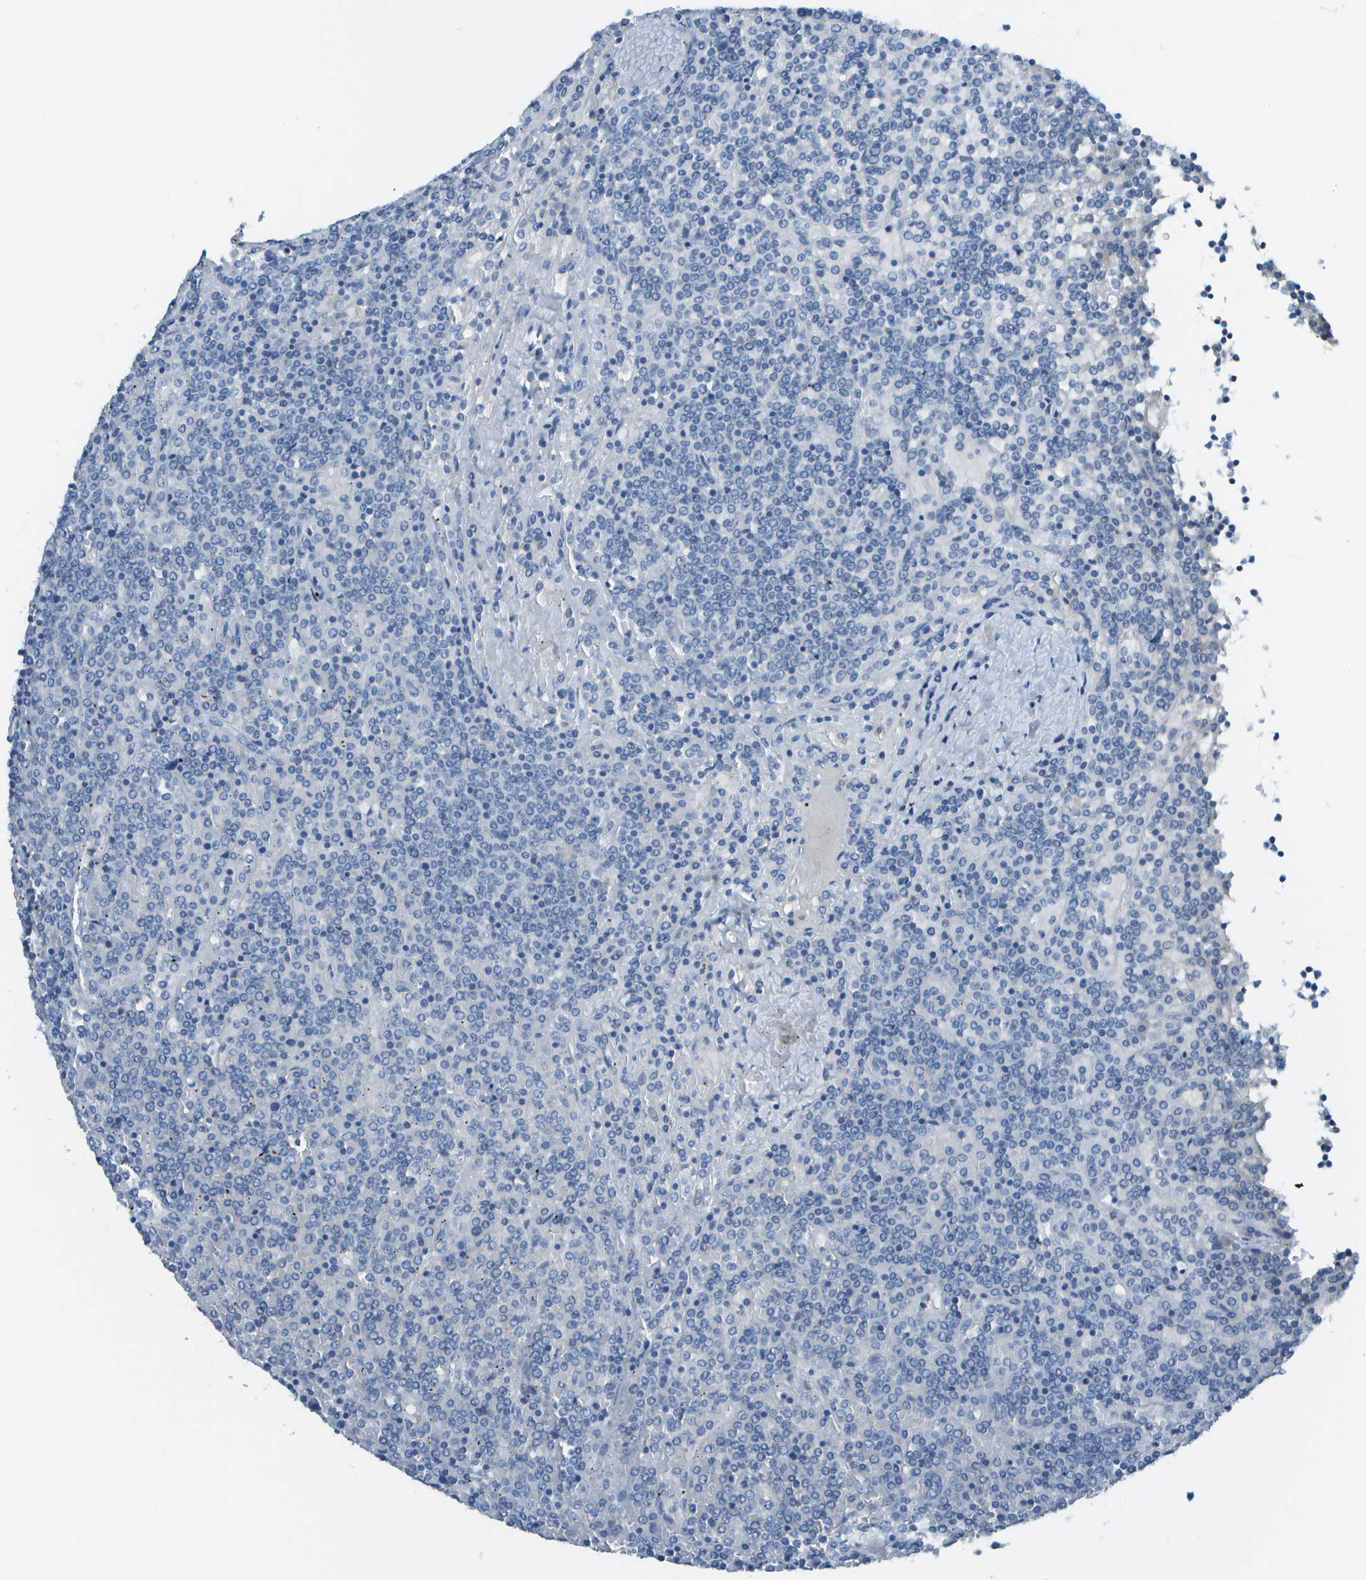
{"staining": {"intensity": "negative", "quantity": "none", "location": "none"}, "tissue": "lymphoma", "cell_type": "Tumor cells", "image_type": "cancer", "snomed": [{"axis": "morphology", "description": "Malignant lymphoma, non-Hodgkin's type, Low grade"}, {"axis": "topography", "description": "Spleen"}], "caption": "This is a micrograph of immunohistochemistry (IHC) staining of lymphoma, which shows no positivity in tumor cells. The staining was performed using DAB (3,3'-diaminobenzidine) to visualize the protein expression in brown, while the nuclei were stained in blue with hematoxylin (Magnification: 20x).", "gene": "C1S", "patient": {"sex": "female", "age": 19}}